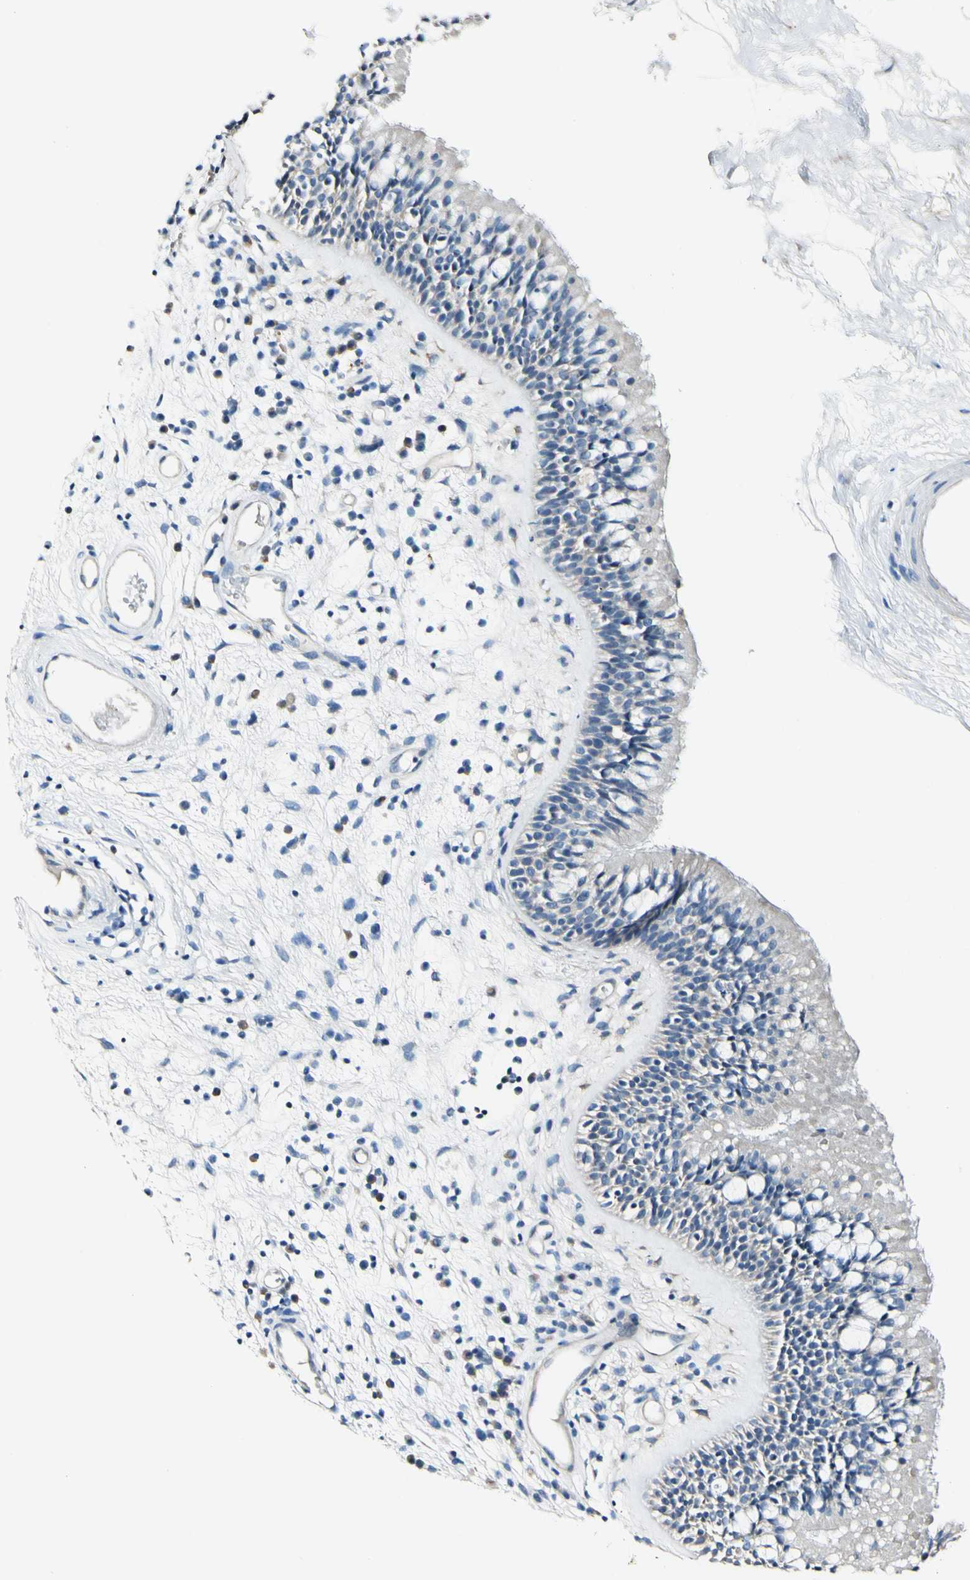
{"staining": {"intensity": "negative", "quantity": "none", "location": "none"}, "tissue": "nasopharynx", "cell_type": "Respiratory epithelial cells", "image_type": "normal", "snomed": [{"axis": "morphology", "description": "Normal tissue, NOS"}, {"axis": "morphology", "description": "Inflammation, NOS"}, {"axis": "topography", "description": "Nasopharynx"}], "caption": "Image shows no protein staining in respiratory epithelial cells of benign nasopharynx. (Immunohistochemistry, brightfield microscopy, high magnification).", "gene": "COL6A3", "patient": {"sex": "male", "age": 48}}